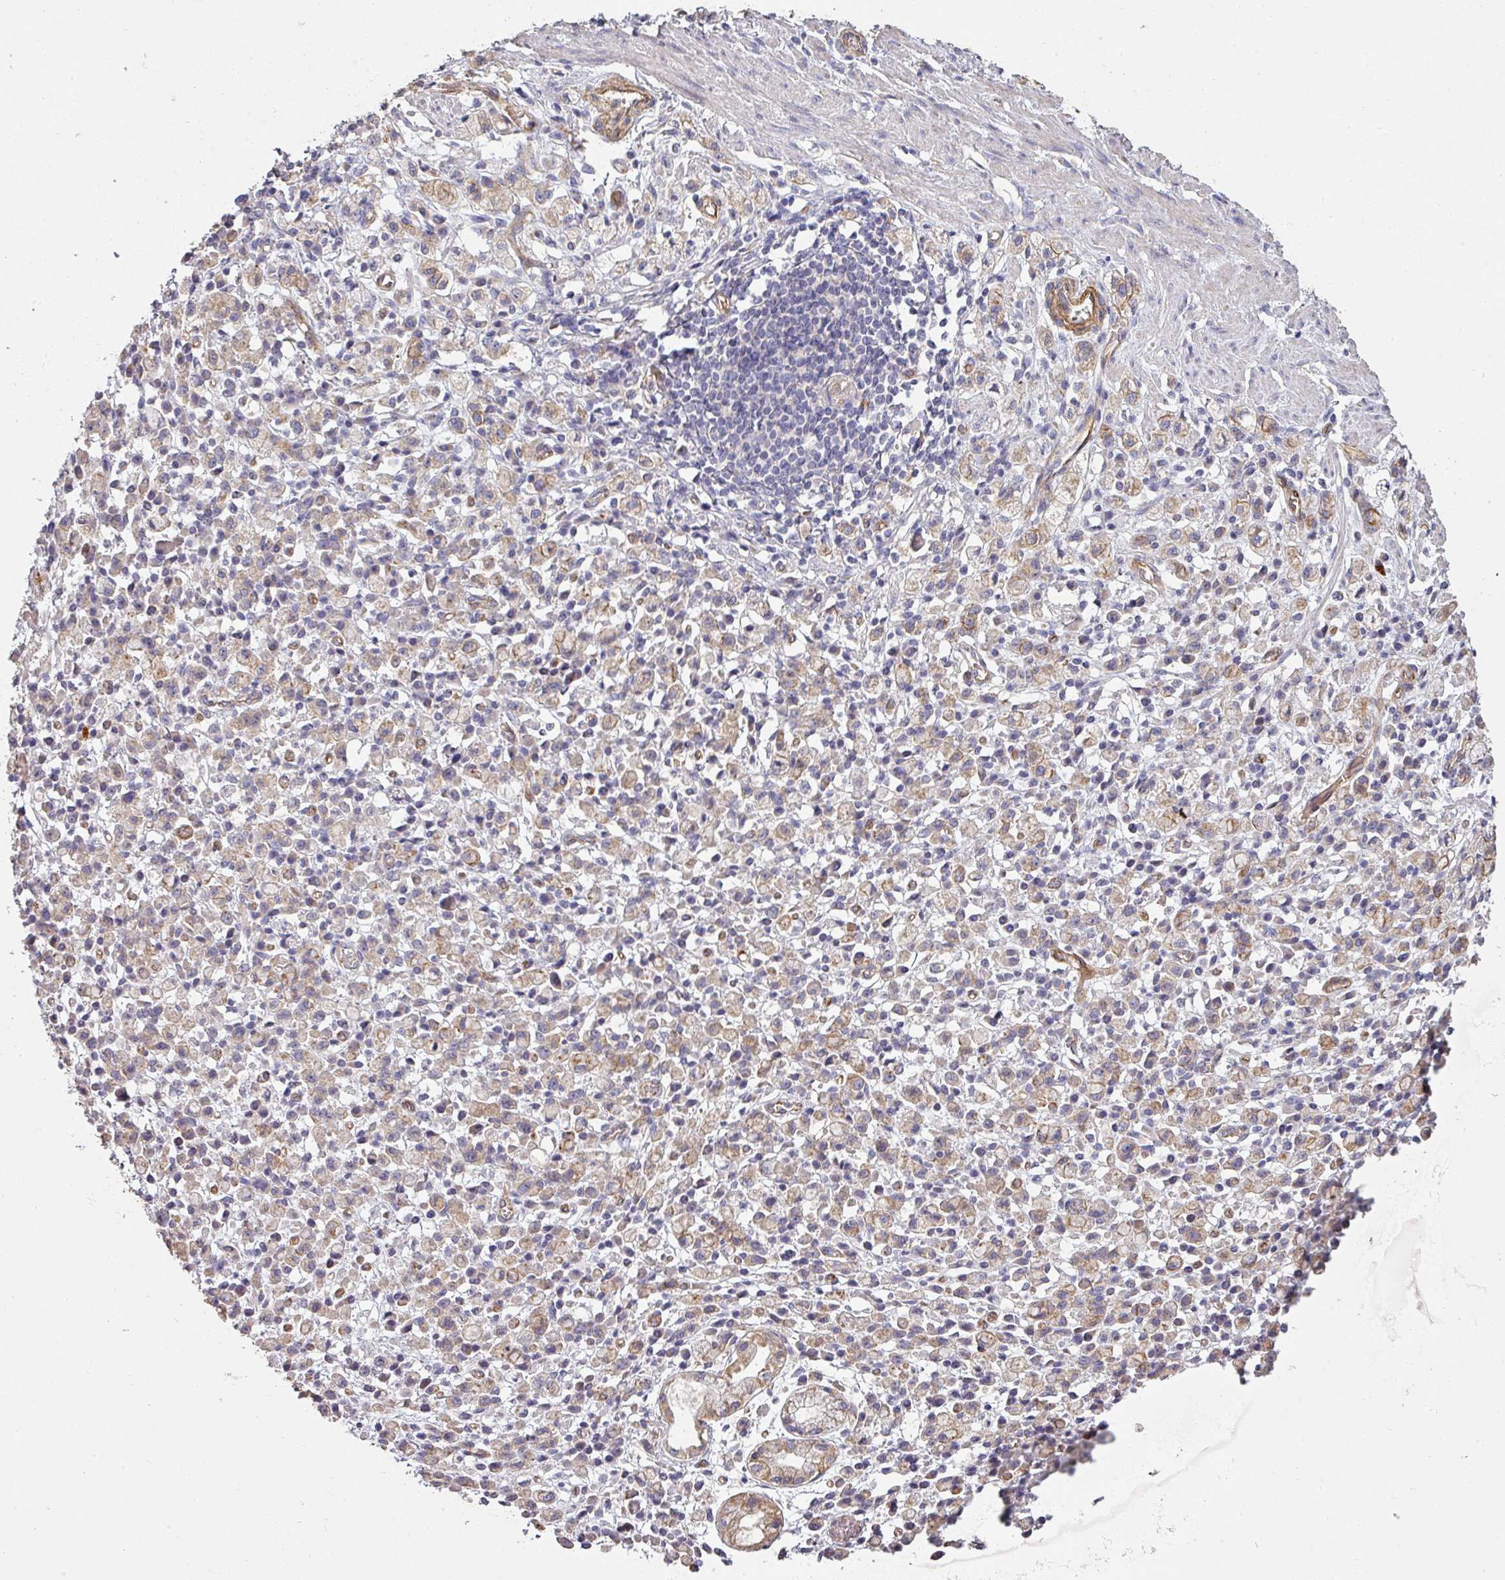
{"staining": {"intensity": "weak", "quantity": "<25%", "location": "cytoplasmic/membranous"}, "tissue": "stomach cancer", "cell_type": "Tumor cells", "image_type": "cancer", "snomed": [{"axis": "morphology", "description": "Adenocarcinoma, NOS"}, {"axis": "topography", "description": "Stomach"}], "caption": "The histopathology image demonstrates no significant expression in tumor cells of stomach cancer (adenocarcinoma).", "gene": "PCDH1", "patient": {"sex": "male", "age": 77}}